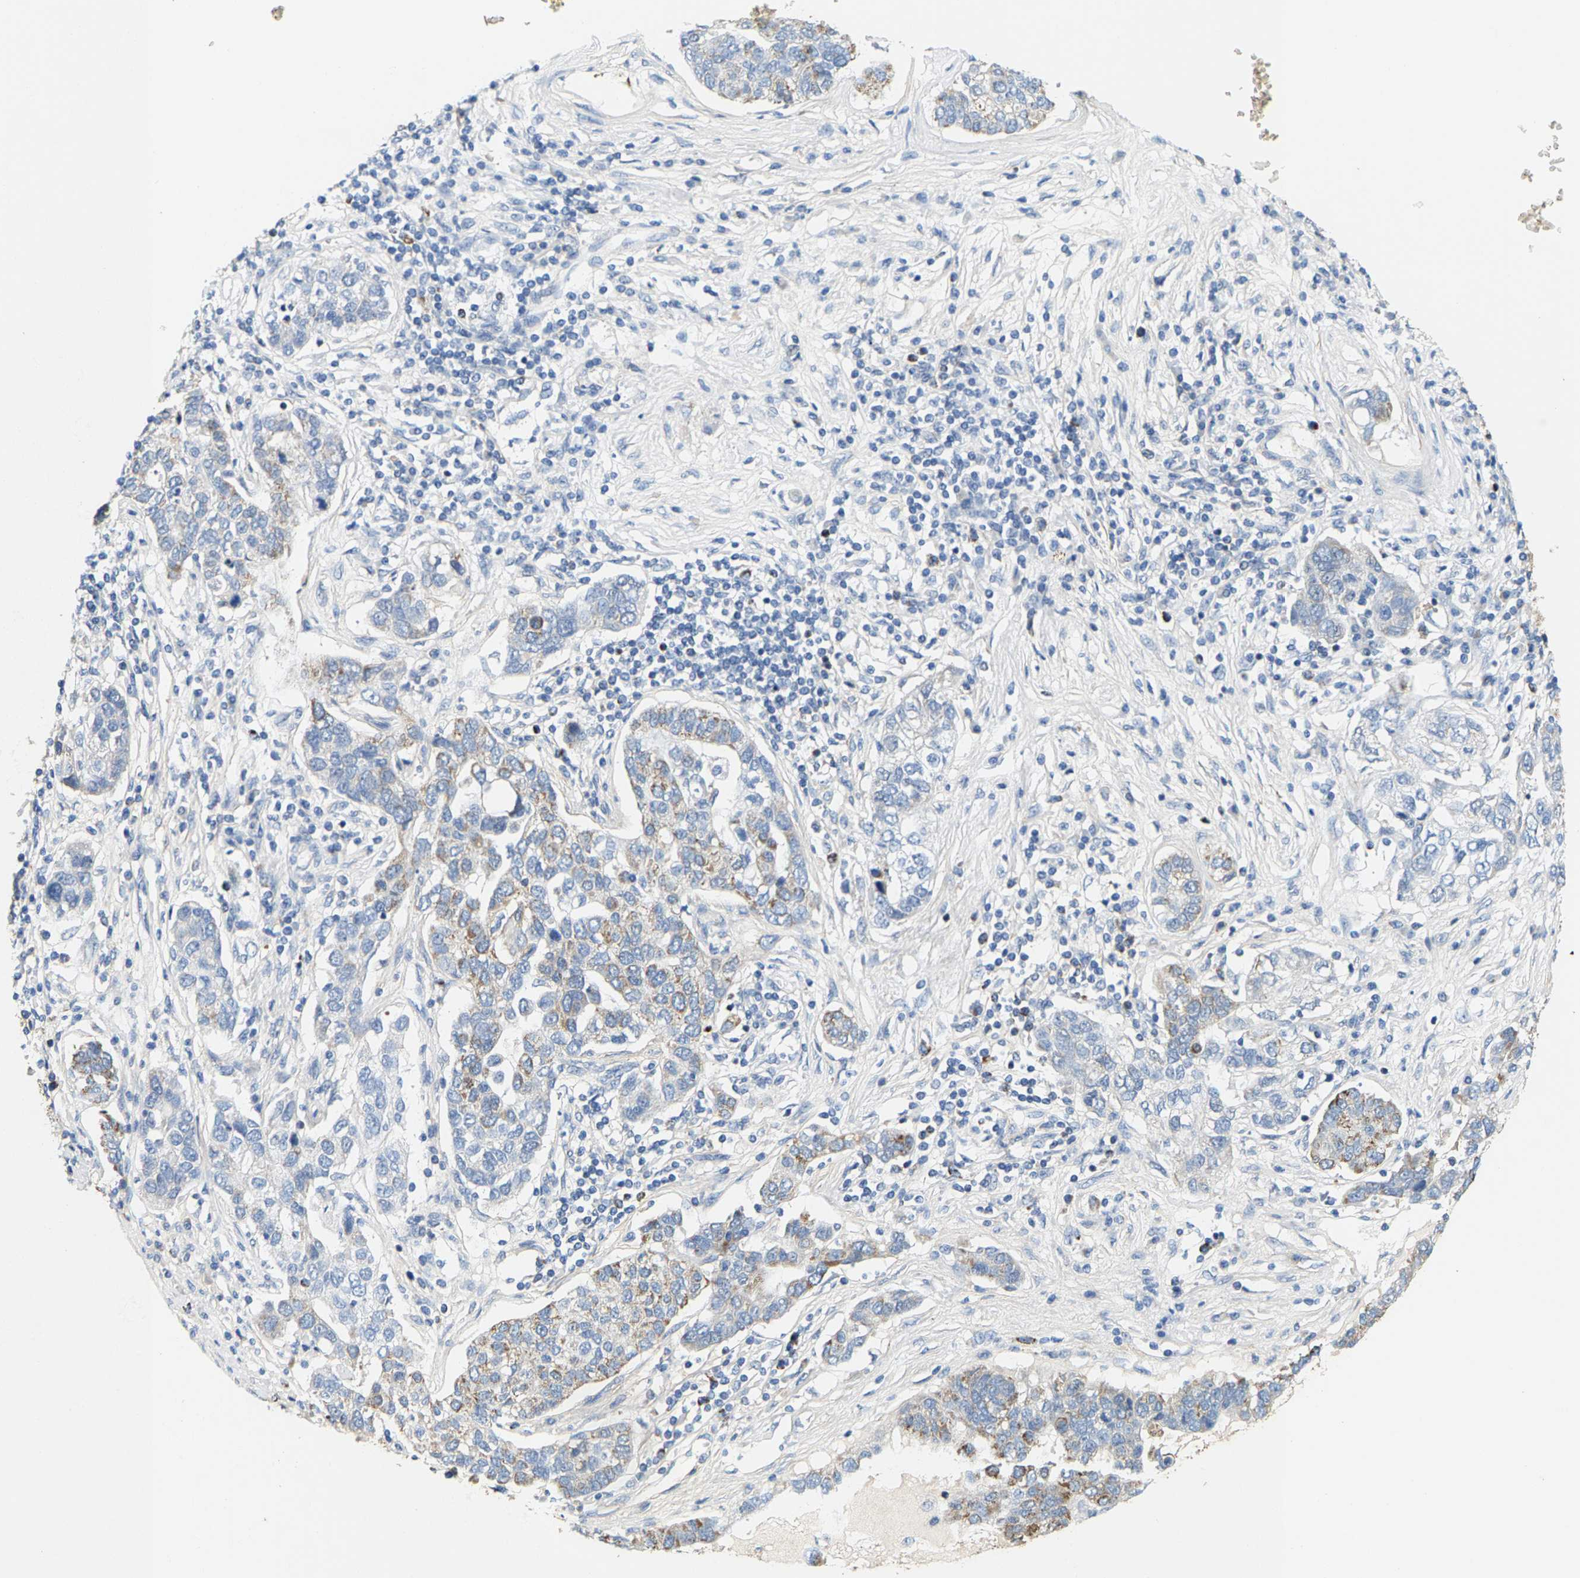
{"staining": {"intensity": "moderate", "quantity": "<25%", "location": "cytoplasmic/membranous"}, "tissue": "pancreatic cancer", "cell_type": "Tumor cells", "image_type": "cancer", "snomed": [{"axis": "morphology", "description": "Adenocarcinoma, NOS"}, {"axis": "topography", "description": "Pancreas"}], "caption": "Protein expression analysis of pancreatic adenocarcinoma reveals moderate cytoplasmic/membranous positivity in approximately <25% of tumor cells. The staining is performed using DAB brown chromogen to label protein expression. The nuclei are counter-stained blue using hematoxylin.", "gene": "SHMT2", "patient": {"sex": "female", "age": 61}}